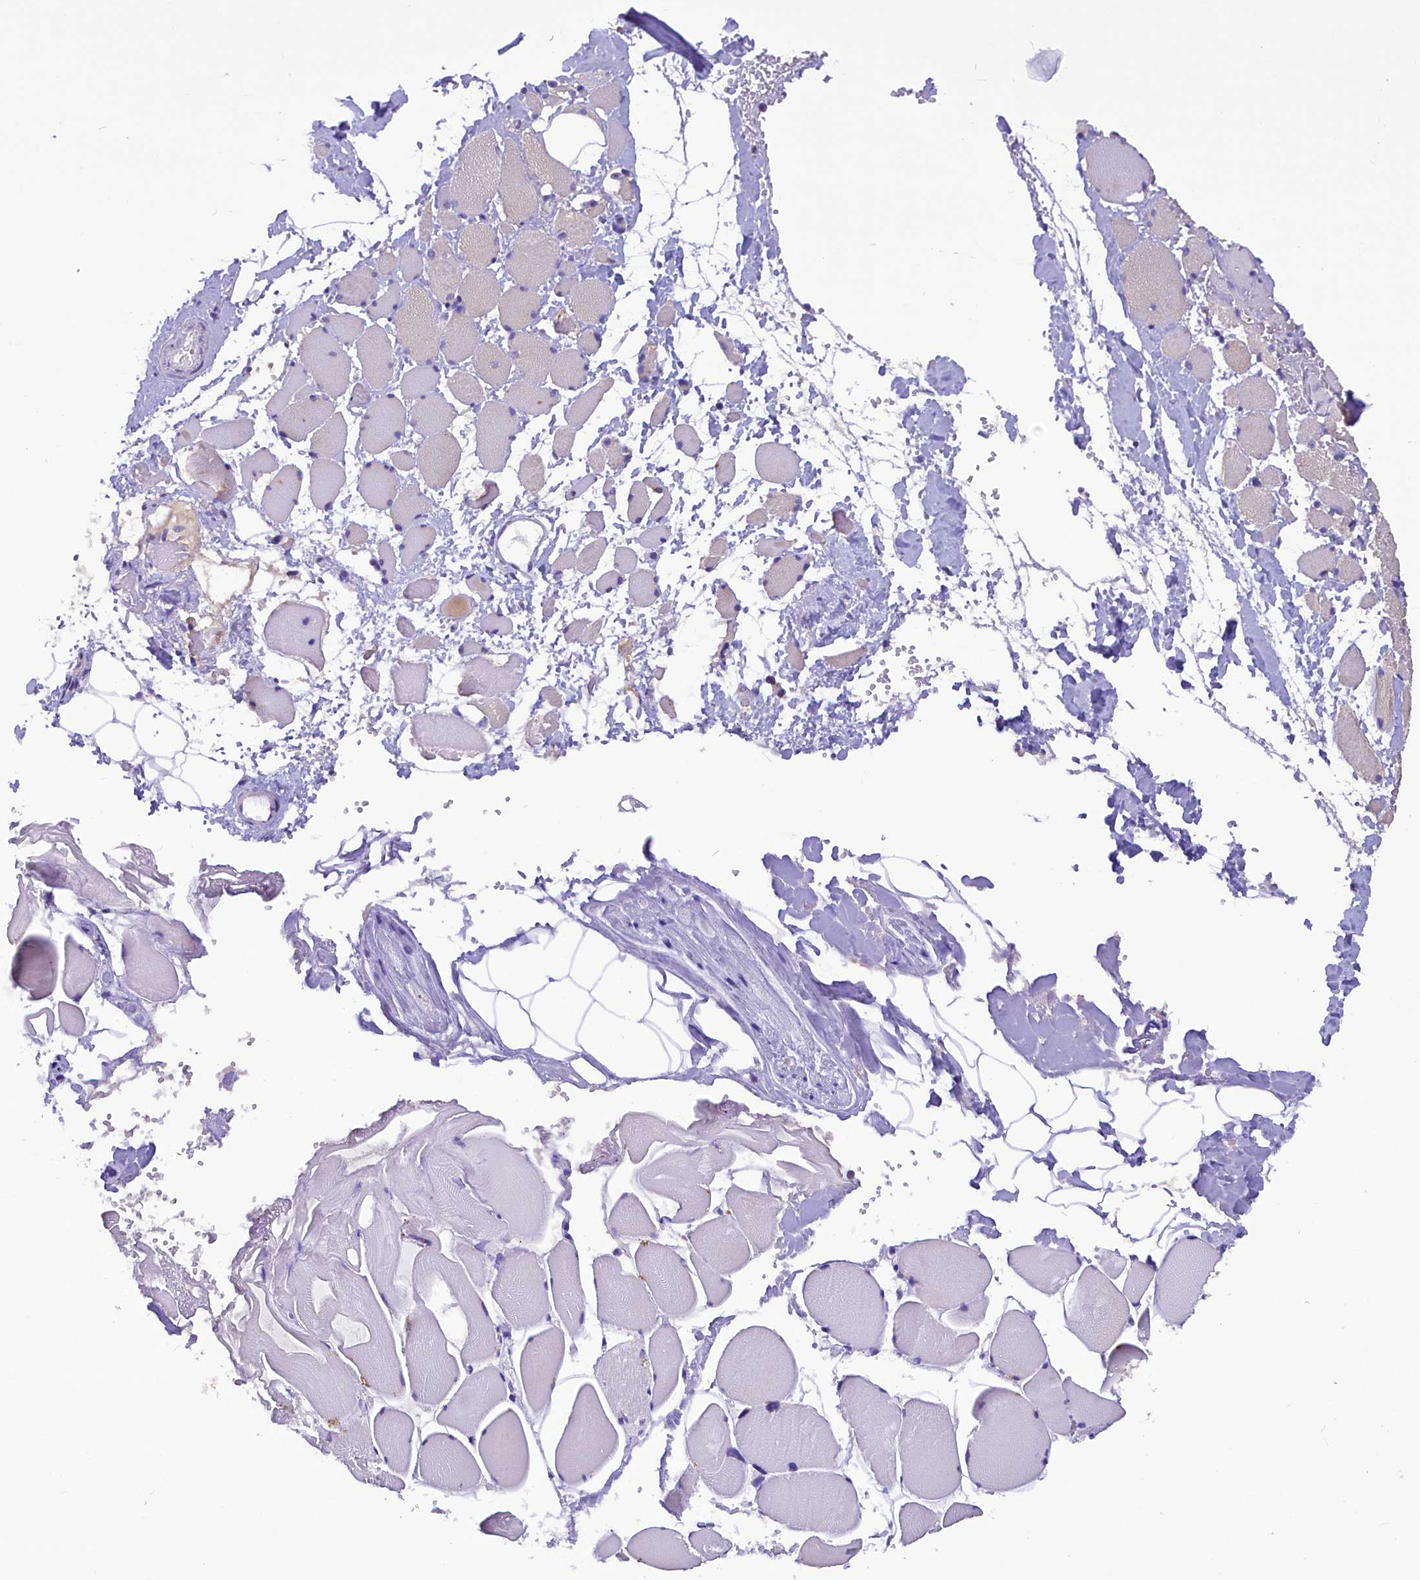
{"staining": {"intensity": "negative", "quantity": "none", "location": "none"}, "tissue": "skeletal muscle", "cell_type": "Myocytes", "image_type": "normal", "snomed": [{"axis": "morphology", "description": "Normal tissue, NOS"}, {"axis": "morphology", "description": "Basal cell carcinoma"}, {"axis": "topography", "description": "Skeletal muscle"}], "caption": "The micrograph shows no staining of myocytes in benign skeletal muscle.", "gene": "AP3B2", "patient": {"sex": "female", "age": 64}}